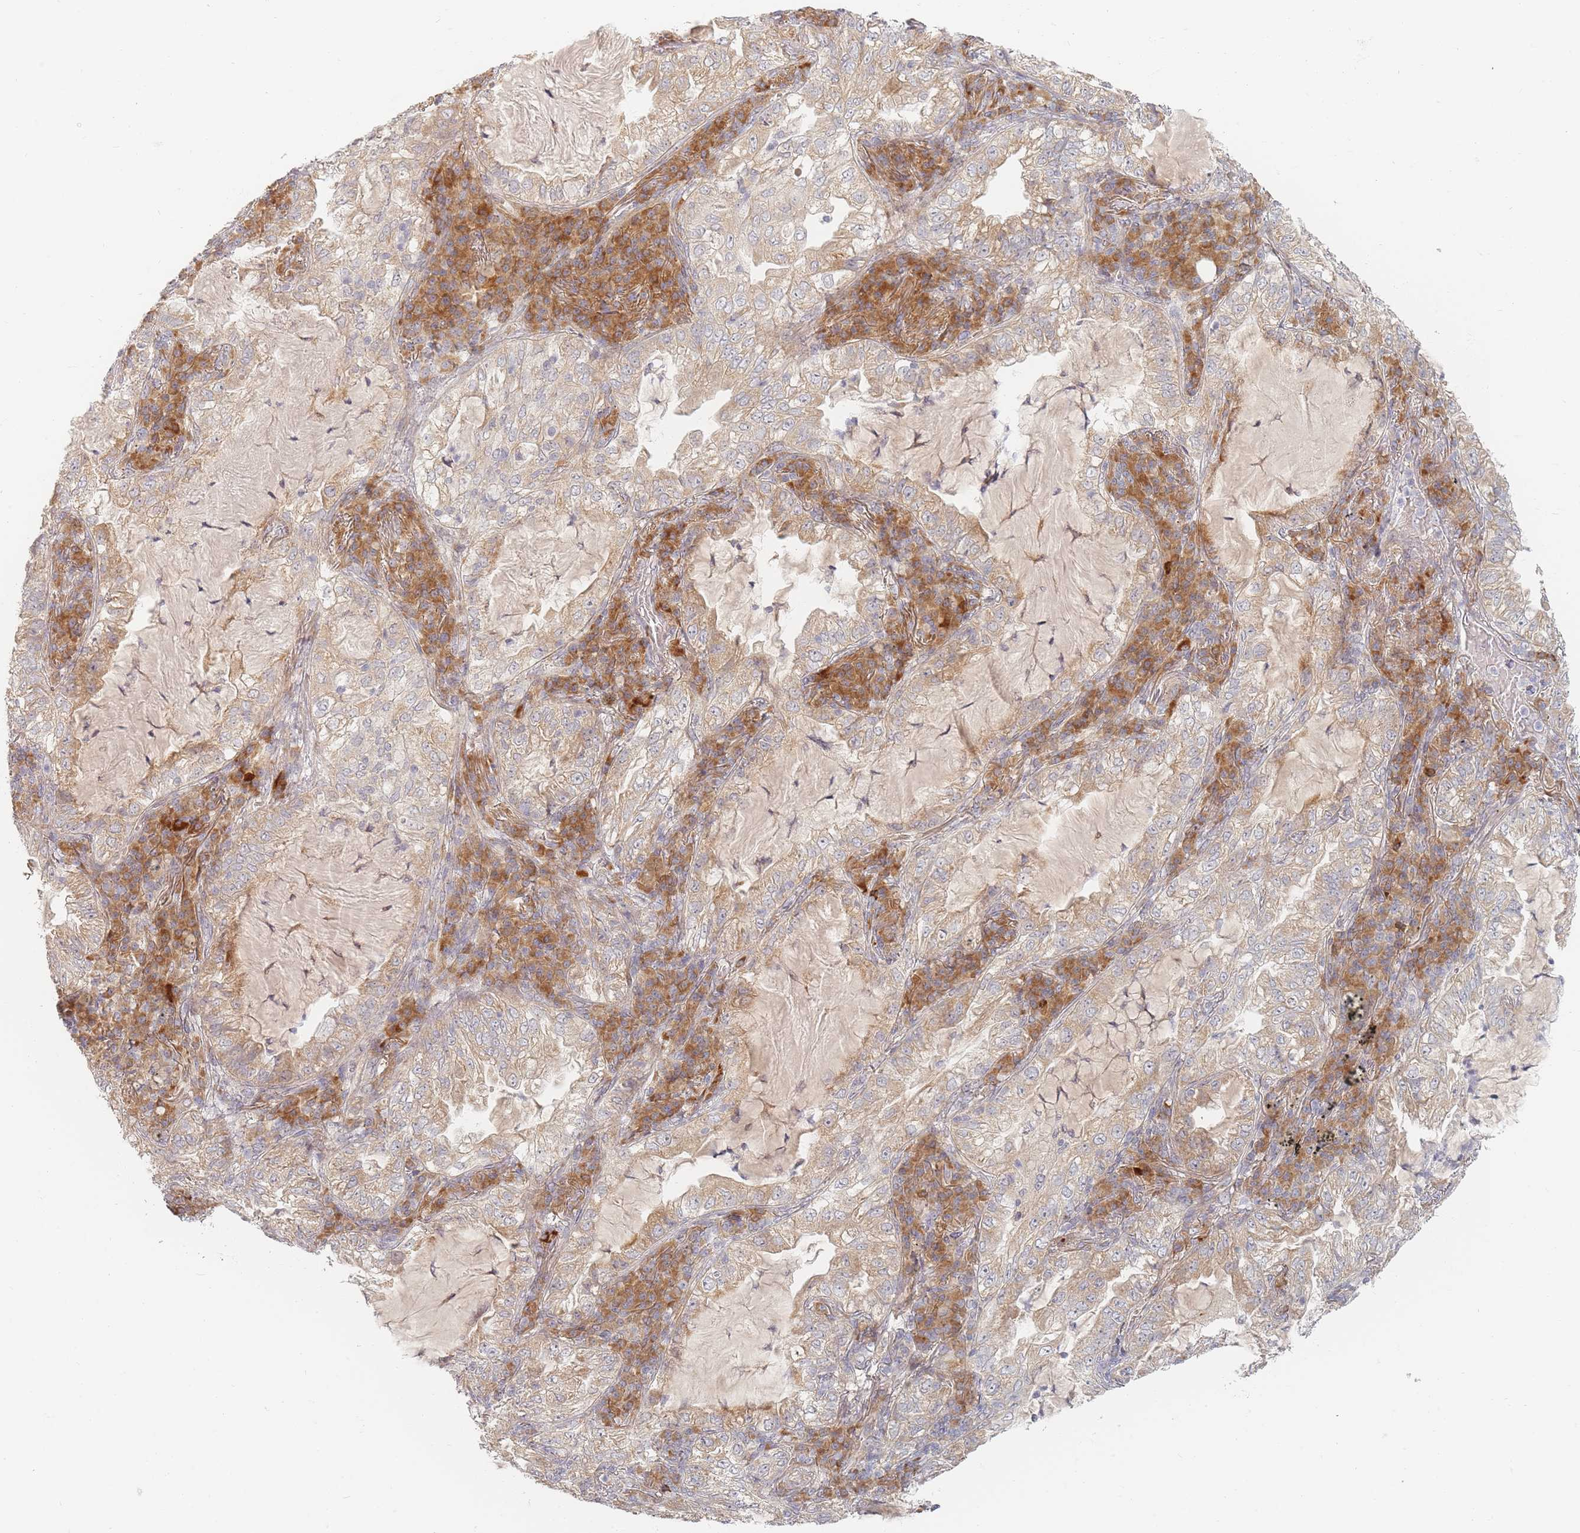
{"staining": {"intensity": "moderate", "quantity": "25%-75%", "location": "cytoplasmic/membranous"}, "tissue": "lung cancer", "cell_type": "Tumor cells", "image_type": "cancer", "snomed": [{"axis": "morphology", "description": "Adenocarcinoma, NOS"}, {"axis": "topography", "description": "Lung"}], "caption": "A brown stain labels moderate cytoplasmic/membranous positivity of a protein in human adenocarcinoma (lung) tumor cells. Nuclei are stained in blue.", "gene": "ZKSCAN7", "patient": {"sex": "female", "age": 73}}